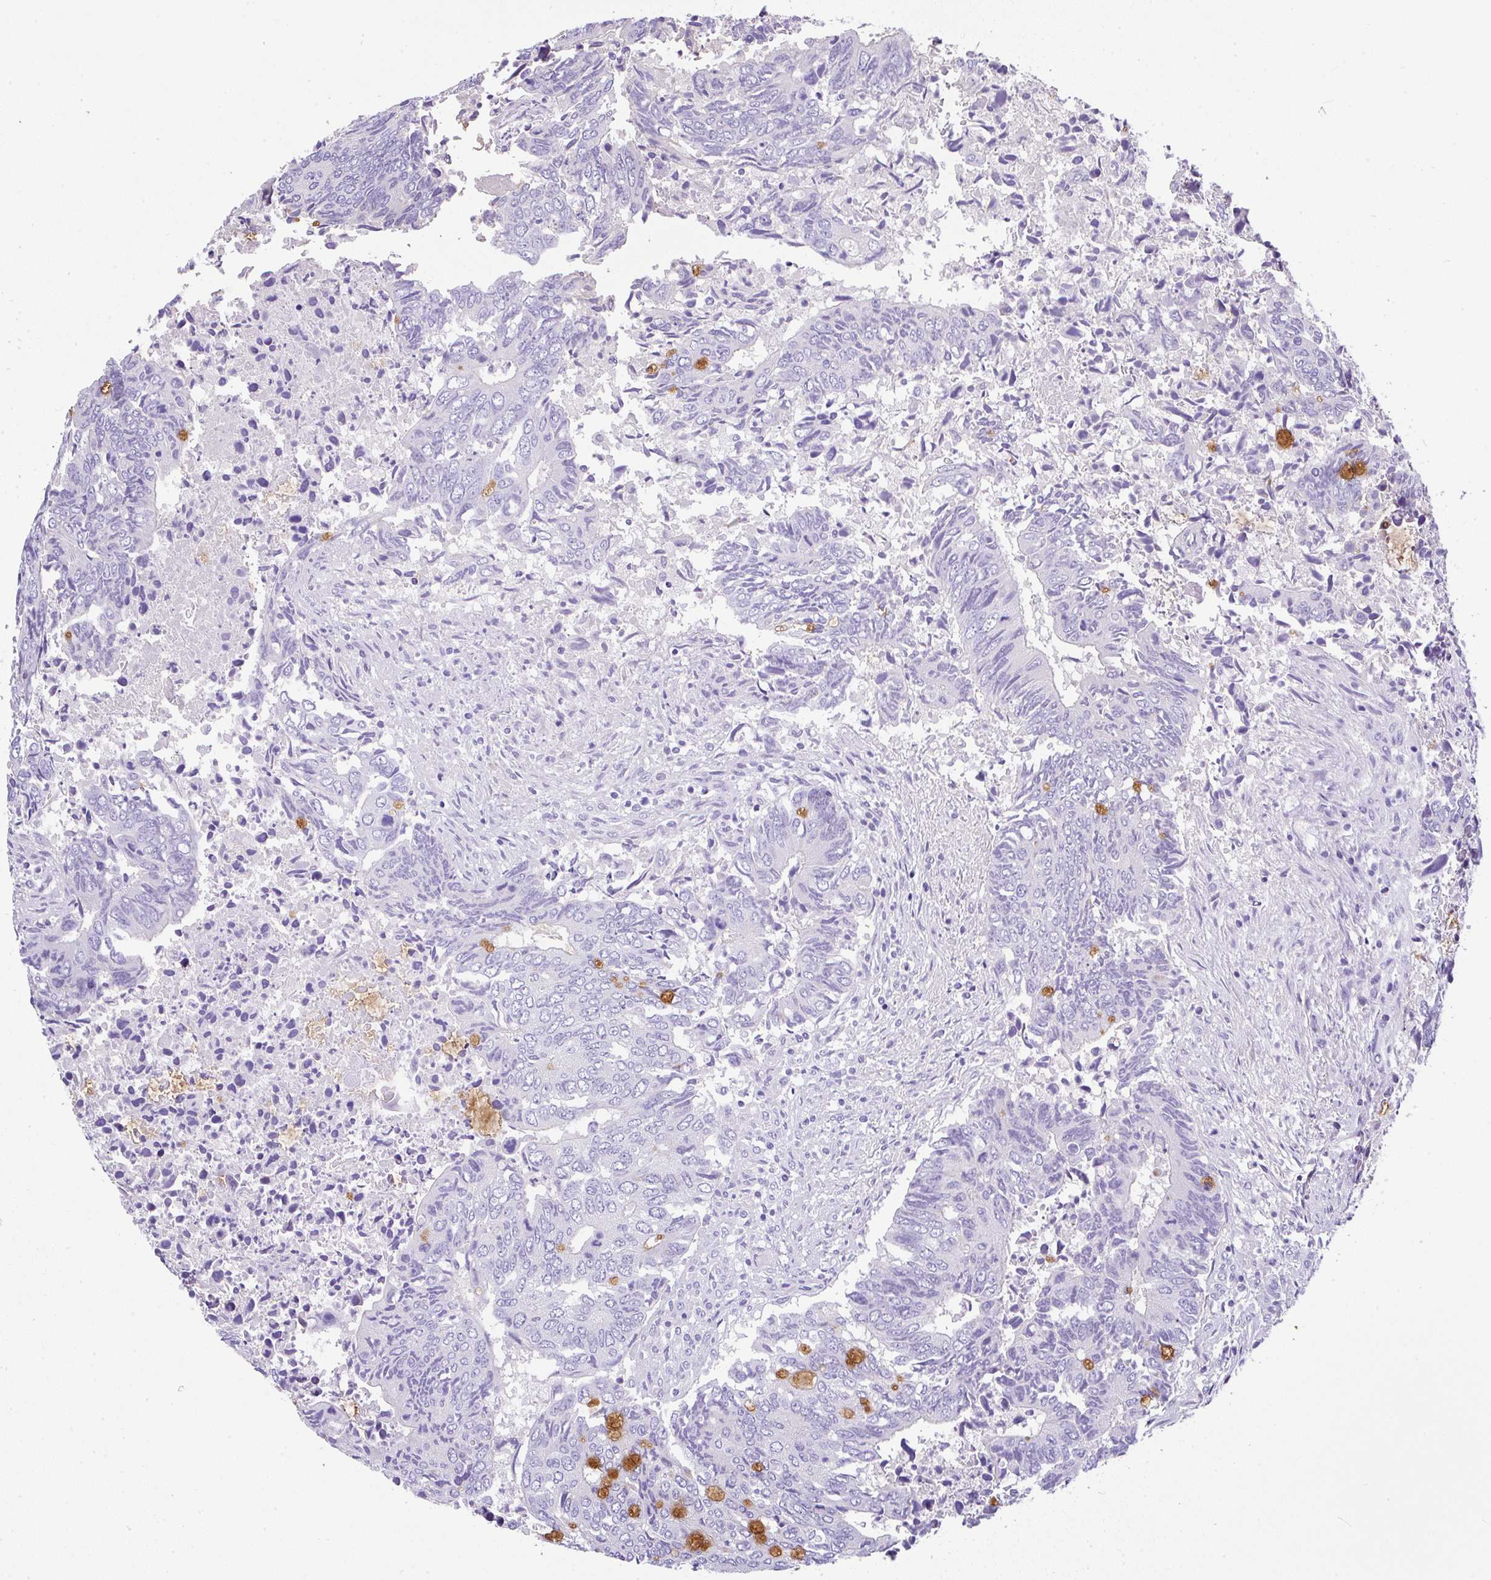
{"staining": {"intensity": "moderate", "quantity": "<25%", "location": "cytoplasmic/membranous"}, "tissue": "colorectal cancer", "cell_type": "Tumor cells", "image_type": "cancer", "snomed": [{"axis": "morphology", "description": "Adenocarcinoma, NOS"}, {"axis": "topography", "description": "Colon"}], "caption": "Protein expression analysis of colorectal adenocarcinoma displays moderate cytoplasmic/membranous positivity in approximately <25% of tumor cells. The staining is performed using DAB brown chromogen to label protein expression. The nuclei are counter-stained blue using hematoxylin.", "gene": "SERPINE3", "patient": {"sex": "male", "age": 87}}